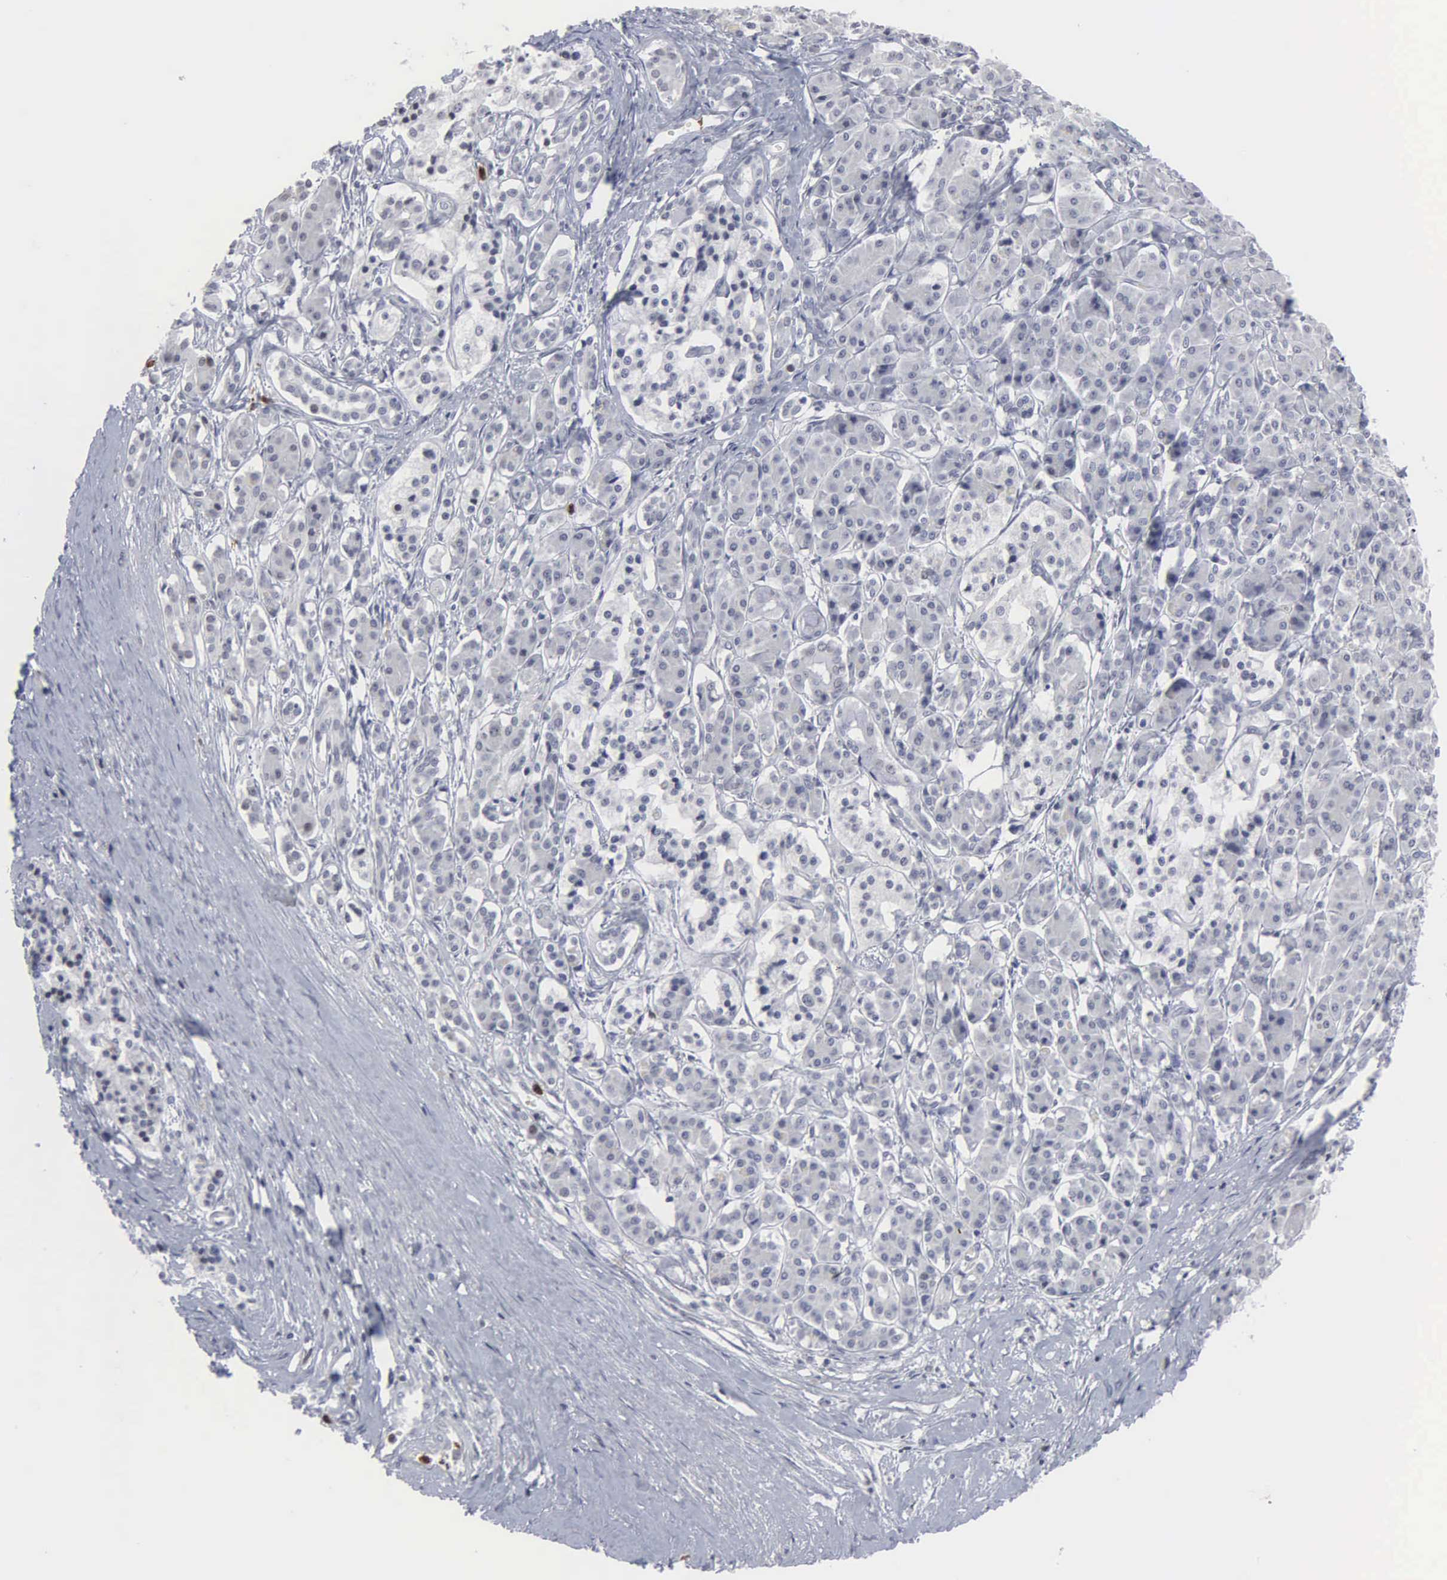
{"staining": {"intensity": "negative", "quantity": "none", "location": "none"}, "tissue": "pancreatic cancer", "cell_type": "Tumor cells", "image_type": "cancer", "snomed": [{"axis": "morphology", "description": "Adenocarcinoma, NOS"}, {"axis": "topography", "description": "Pancreas"}], "caption": "This is an IHC micrograph of human pancreatic cancer (adenocarcinoma). There is no expression in tumor cells.", "gene": "SPIN3", "patient": {"sex": "male", "age": 59}}